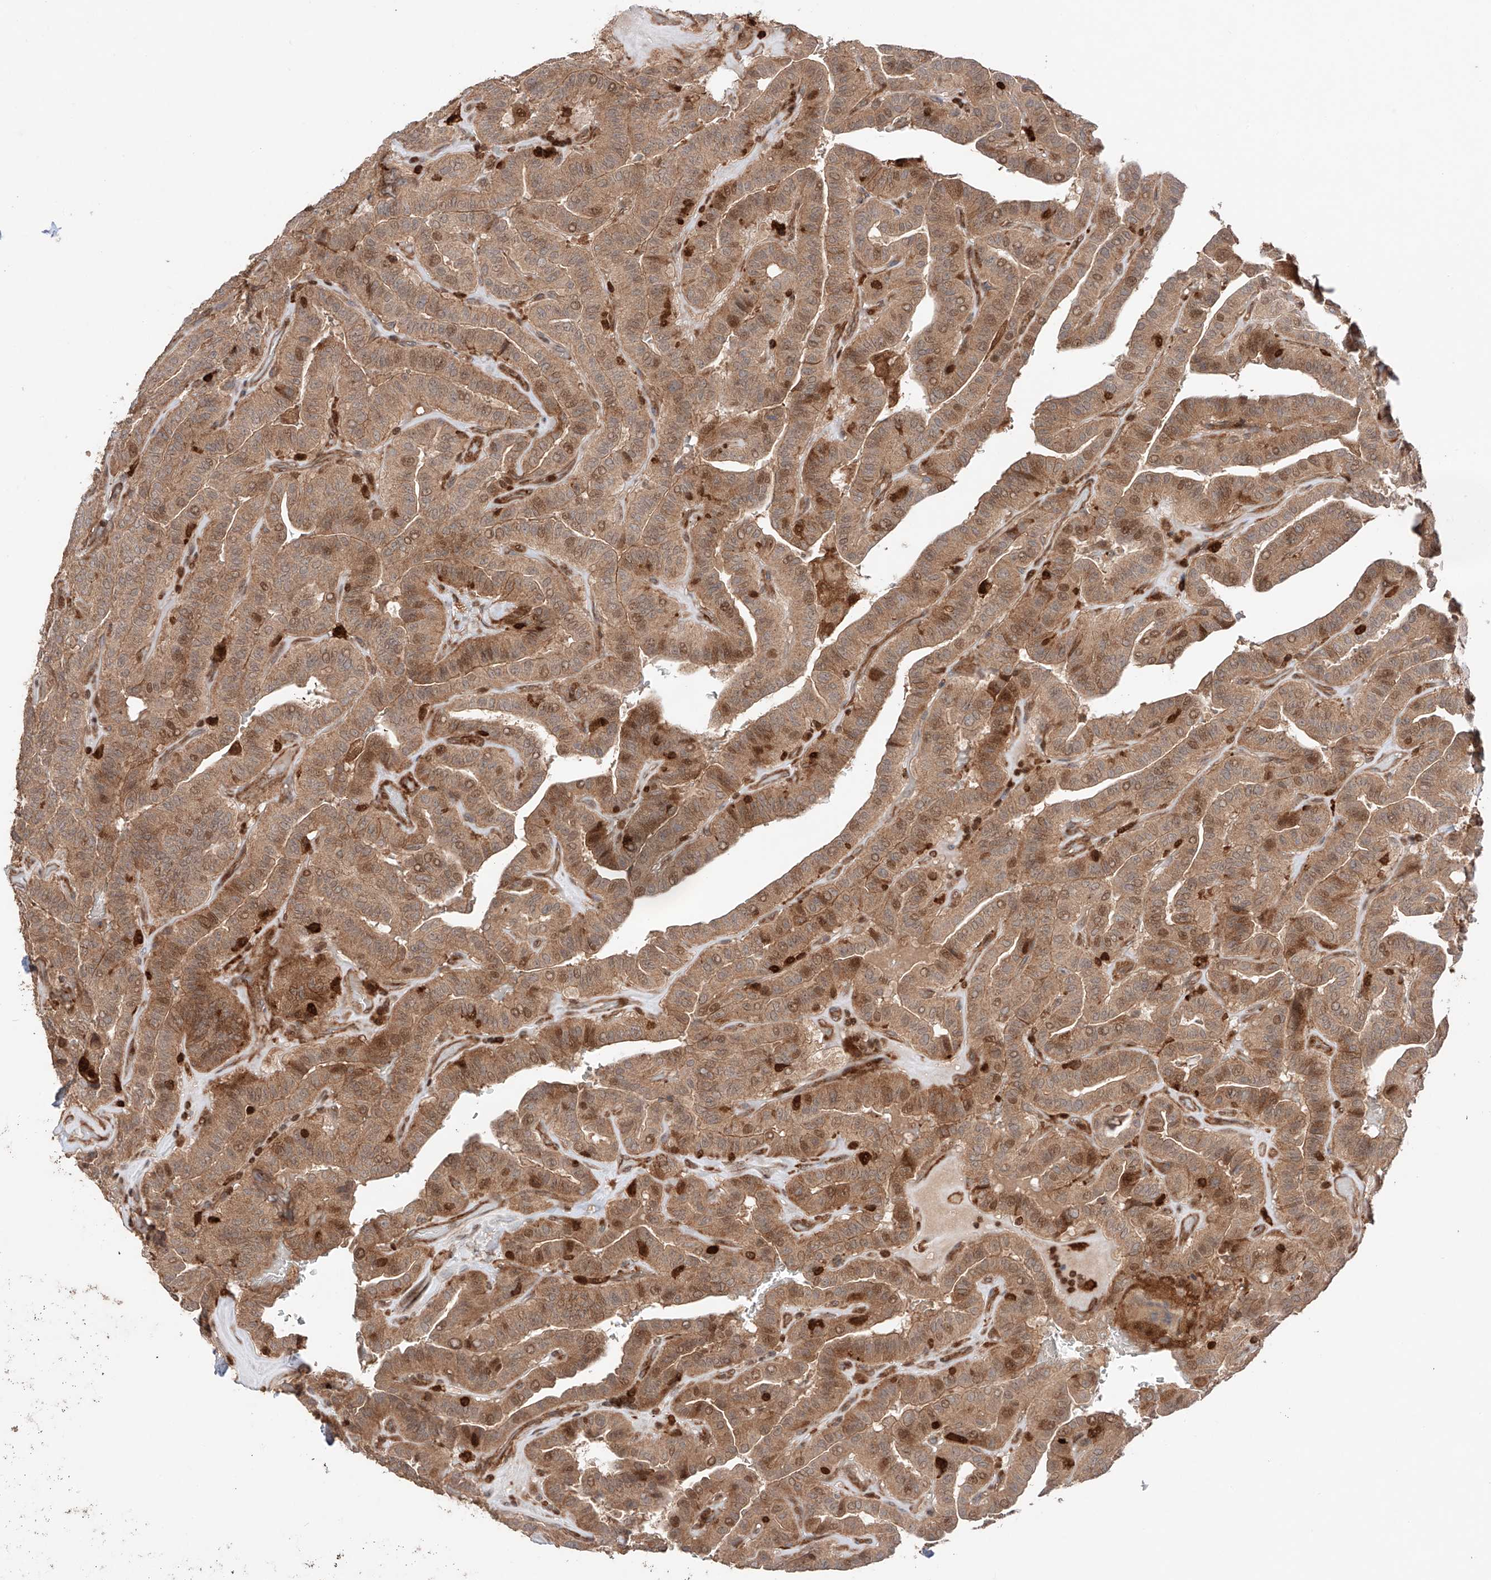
{"staining": {"intensity": "moderate", "quantity": ">75%", "location": "cytoplasmic/membranous,nuclear"}, "tissue": "thyroid cancer", "cell_type": "Tumor cells", "image_type": "cancer", "snomed": [{"axis": "morphology", "description": "Papillary adenocarcinoma, NOS"}, {"axis": "topography", "description": "Thyroid gland"}], "caption": "Immunohistochemical staining of human thyroid cancer demonstrates moderate cytoplasmic/membranous and nuclear protein staining in approximately >75% of tumor cells. (DAB (3,3'-diaminobenzidine) IHC with brightfield microscopy, high magnification).", "gene": "IGSF22", "patient": {"sex": "male", "age": 77}}